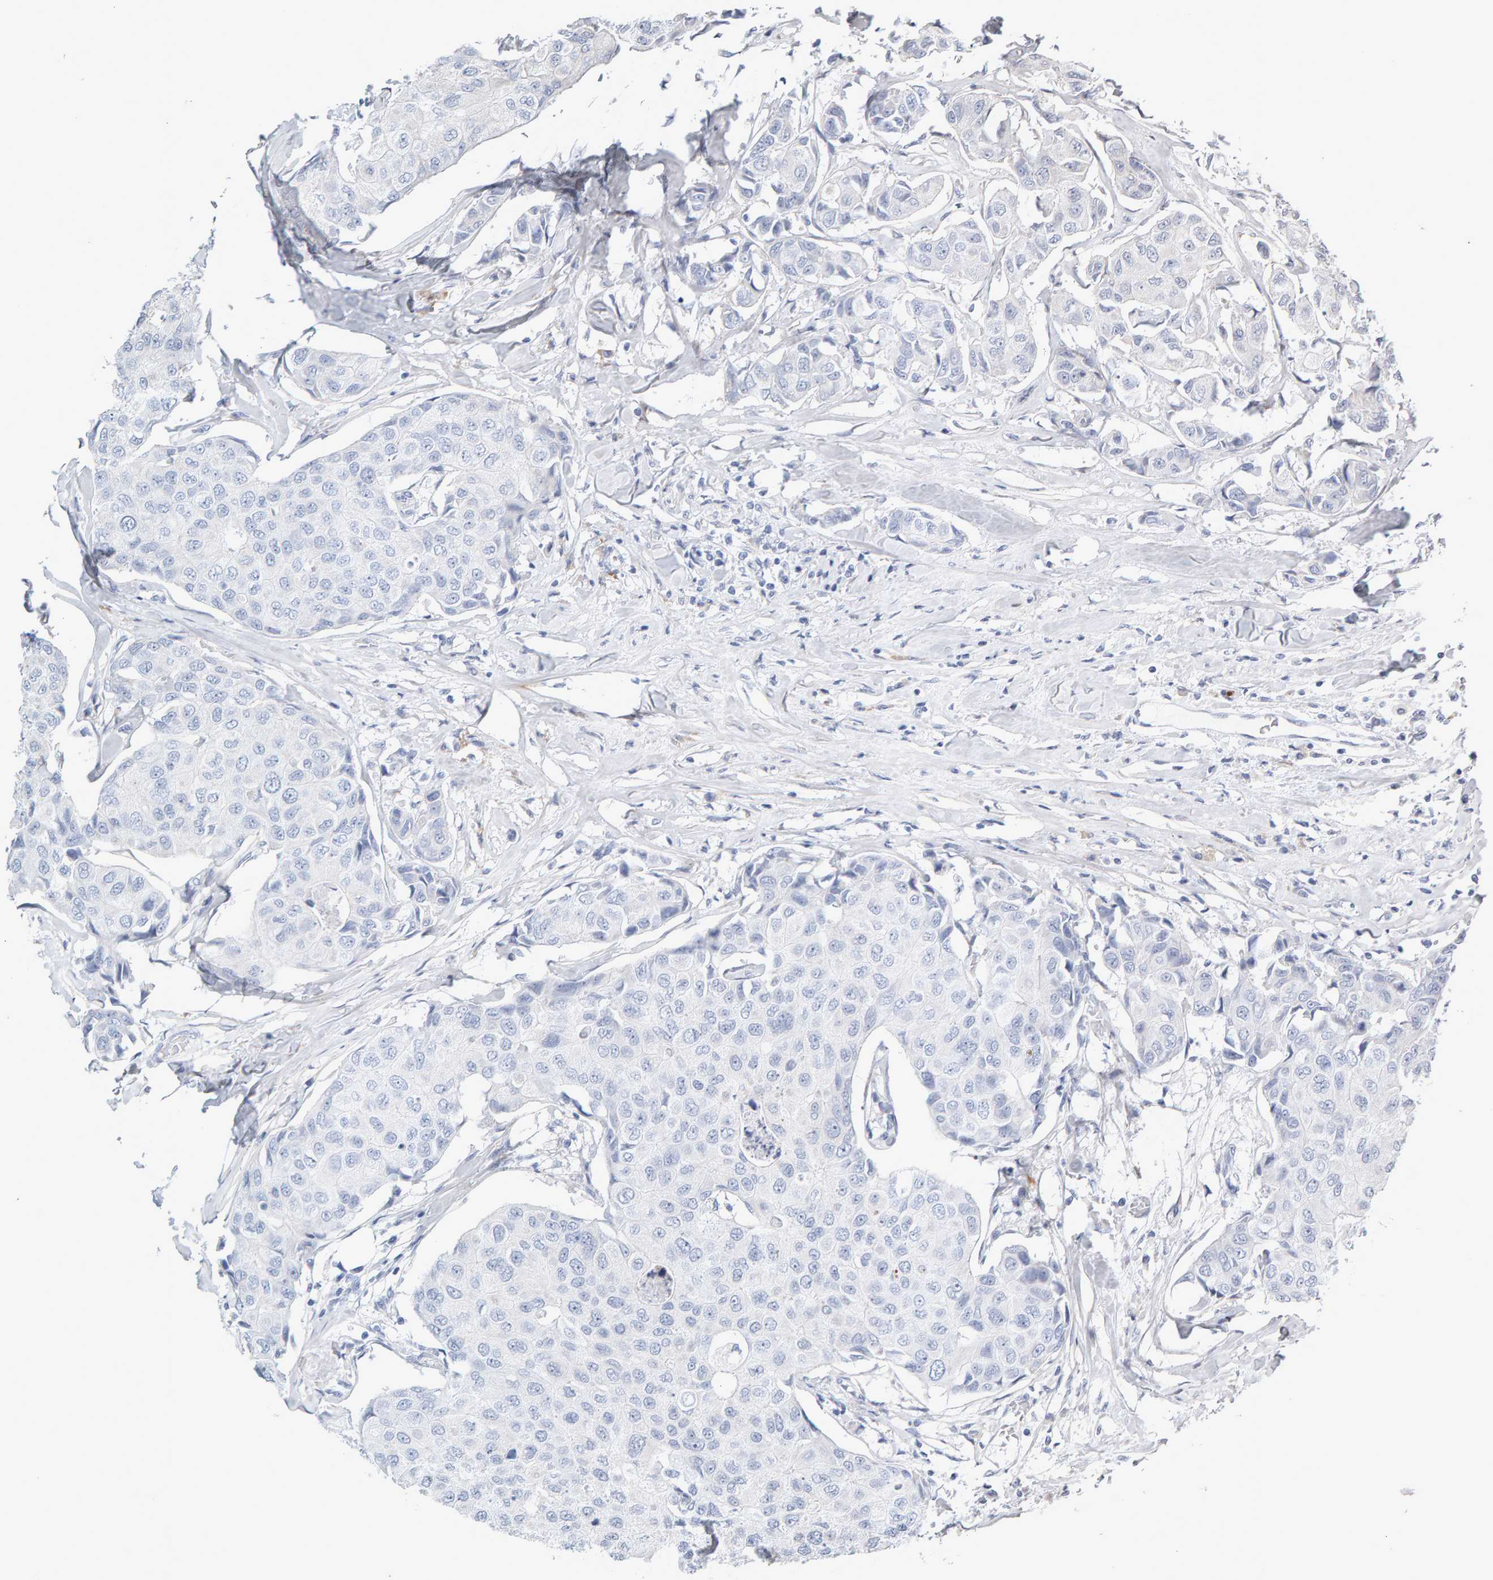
{"staining": {"intensity": "negative", "quantity": "none", "location": "none"}, "tissue": "breast cancer", "cell_type": "Tumor cells", "image_type": "cancer", "snomed": [{"axis": "morphology", "description": "Duct carcinoma"}, {"axis": "topography", "description": "Breast"}], "caption": "Immunohistochemistry photomicrograph of invasive ductal carcinoma (breast) stained for a protein (brown), which reveals no staining in tumor cells.", "gene": "ENGASE", "patient": {"sex": "female", "age": 80}}